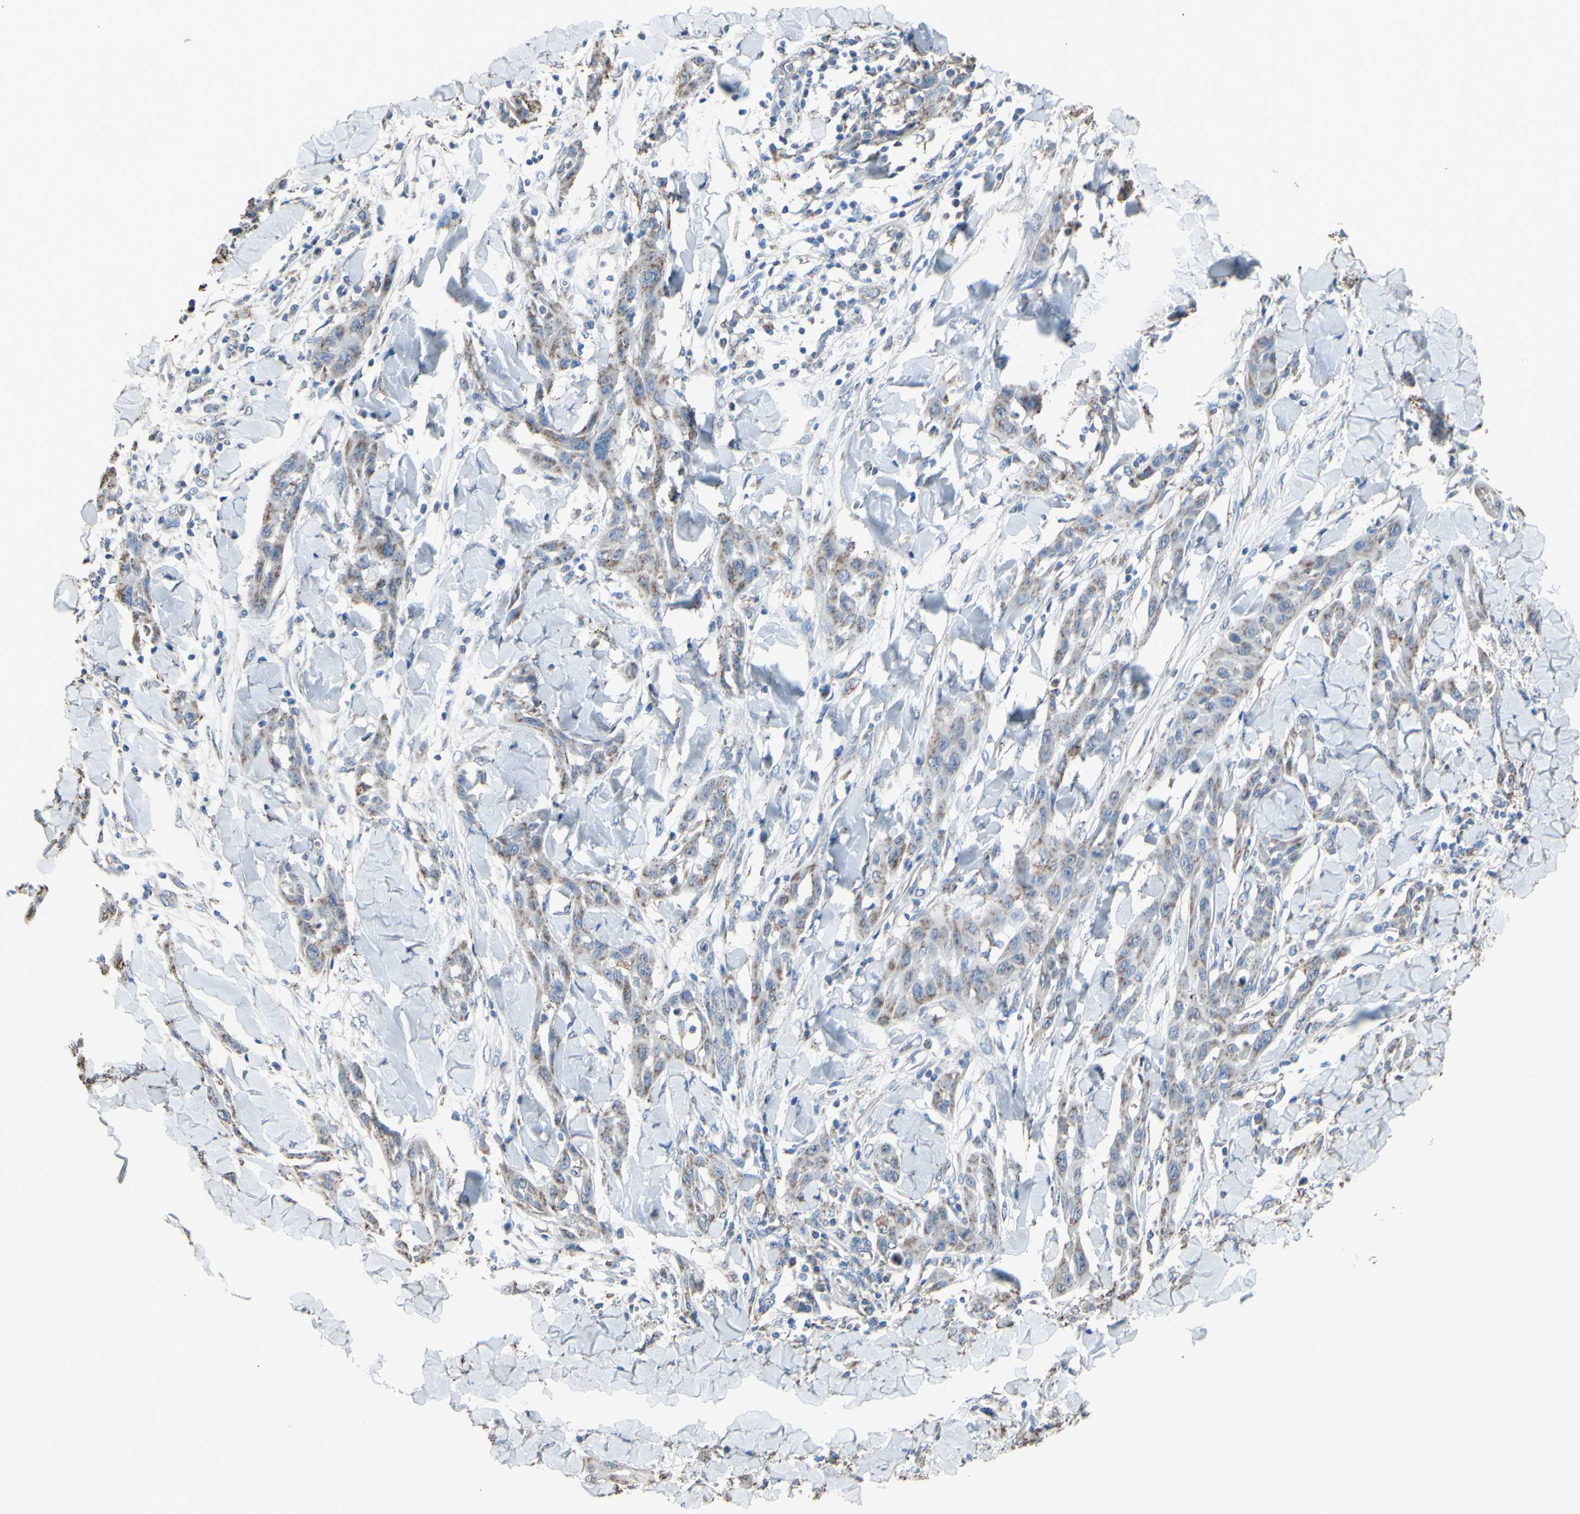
{"staining": {"intensity": "weak", "quantity": "25%-75%", "location": "cytoplasmic/membranous"}, "tissue": "skin cancer", "cell_type": "Tumor cells", "image_type": "cancer", "snomed": [{"axis": "morphology", "description": "Squamous cell carcinoma, NOS"}, {"axis": "topography", "description": "Skin"}], "caption": "Skin cancer (squamous cell carcinoma) tissue displays weak cytoplasmic/membranous expression in approximately 25%-75% of tumor cells (Stains: DAB in brown, nuclei in blue, Microscopy: brightfield microscopy at high magnification).", "gene": "CMKLR2", "patient": {"sex": "male", "age": 24}}